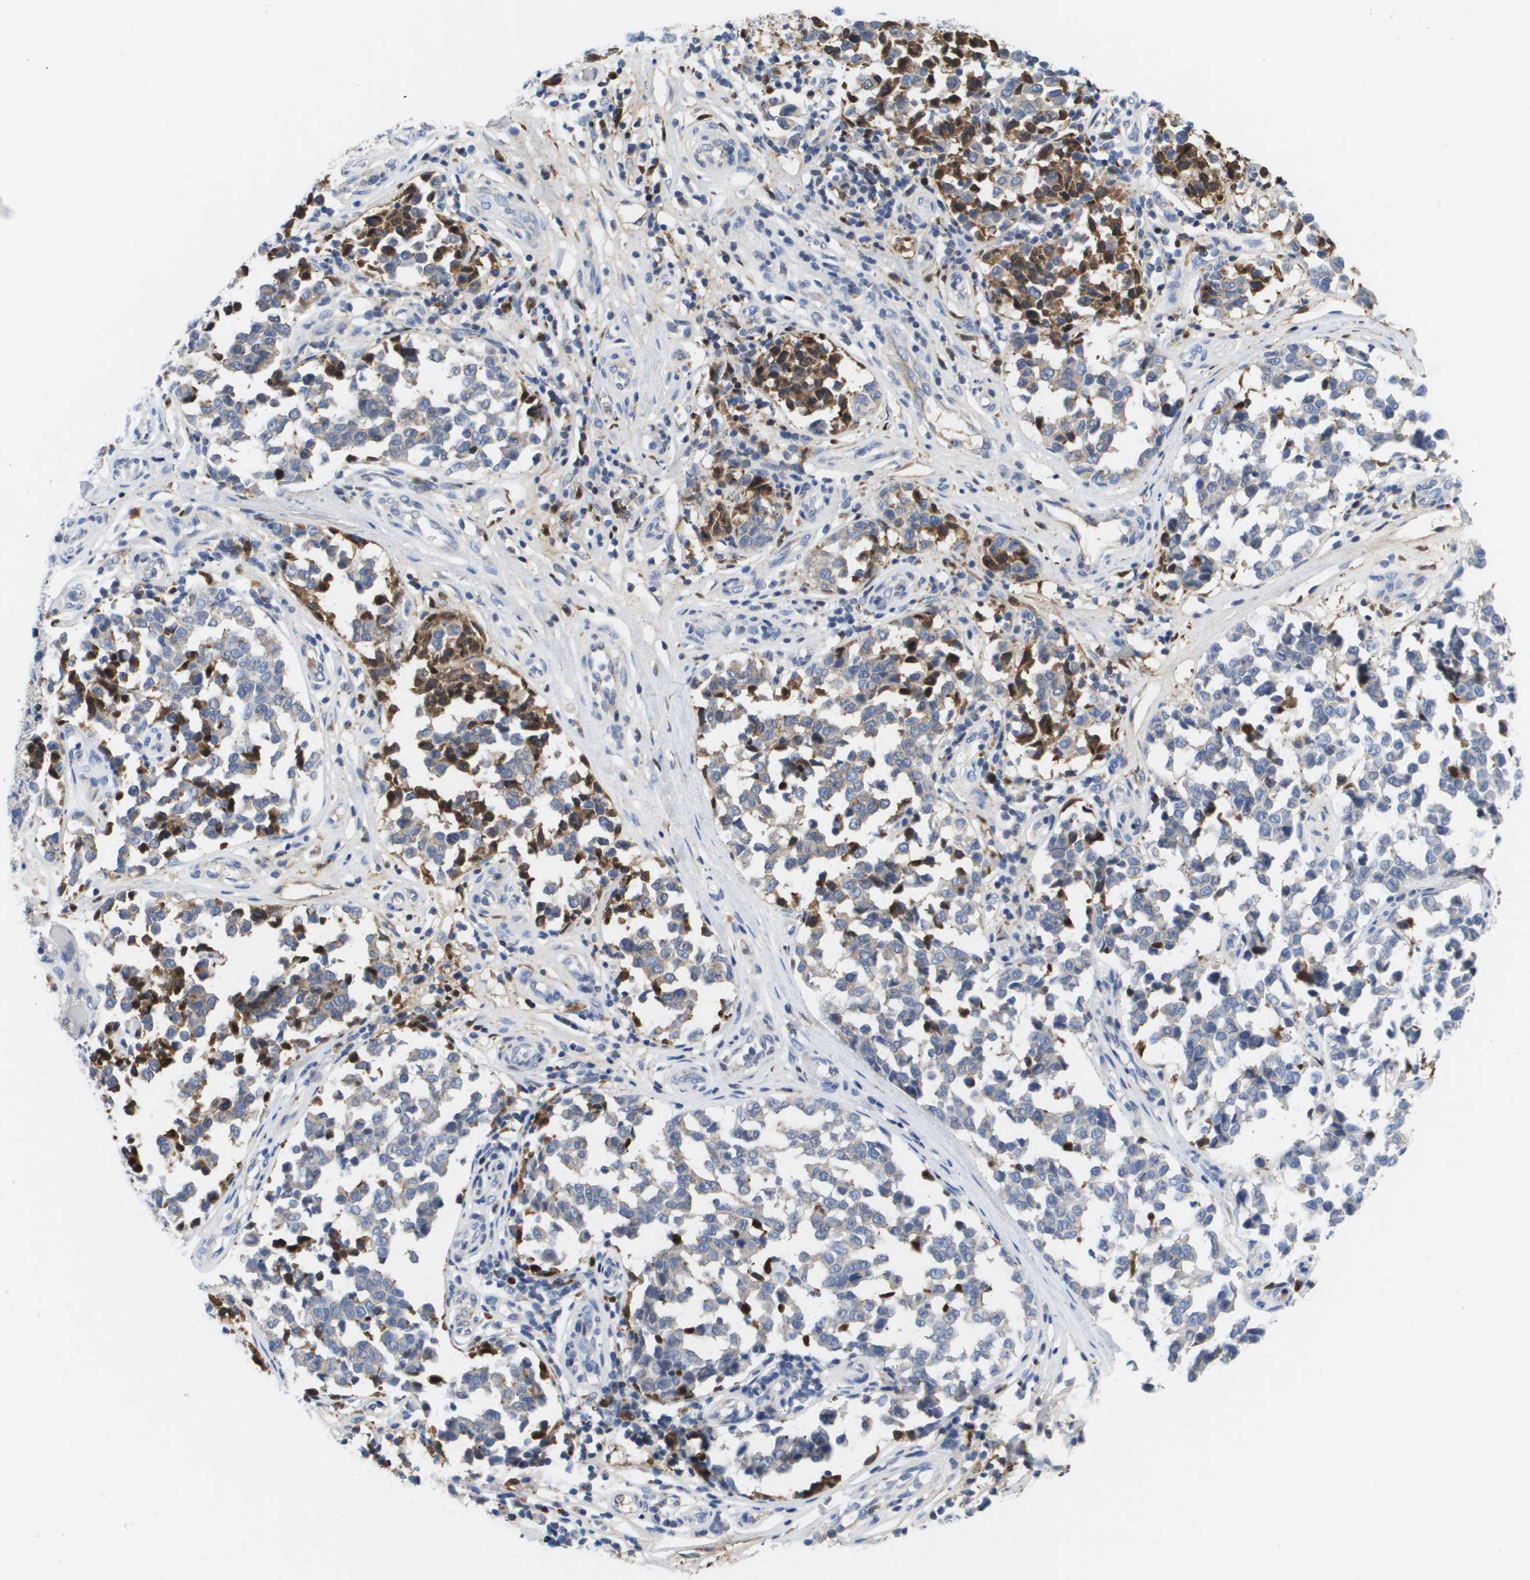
{"staining": {"intensity": "moderate", "quantity": "<25%", "location": "cytoplasmic/membranous"}, "tissue": "melanoma", "cell_type": "Tumor cells", "image_type": "cancer", "snomed": [{"axis": "morphology", "description": "Malignant melanoma, NOS"}, {"axis": "topography", "description": "Skin"}], "caption": "Moderate cytoplasmic/membranous positivity is identified in approximately <25% of tumor cells in melanoma. (DAB (3,3'-diaminobenzidine) IHC, brown staining for protein, blue staining for nuclei).", "gene": "SERPINC1", "patient": {"sex": "female", "age": 64}}